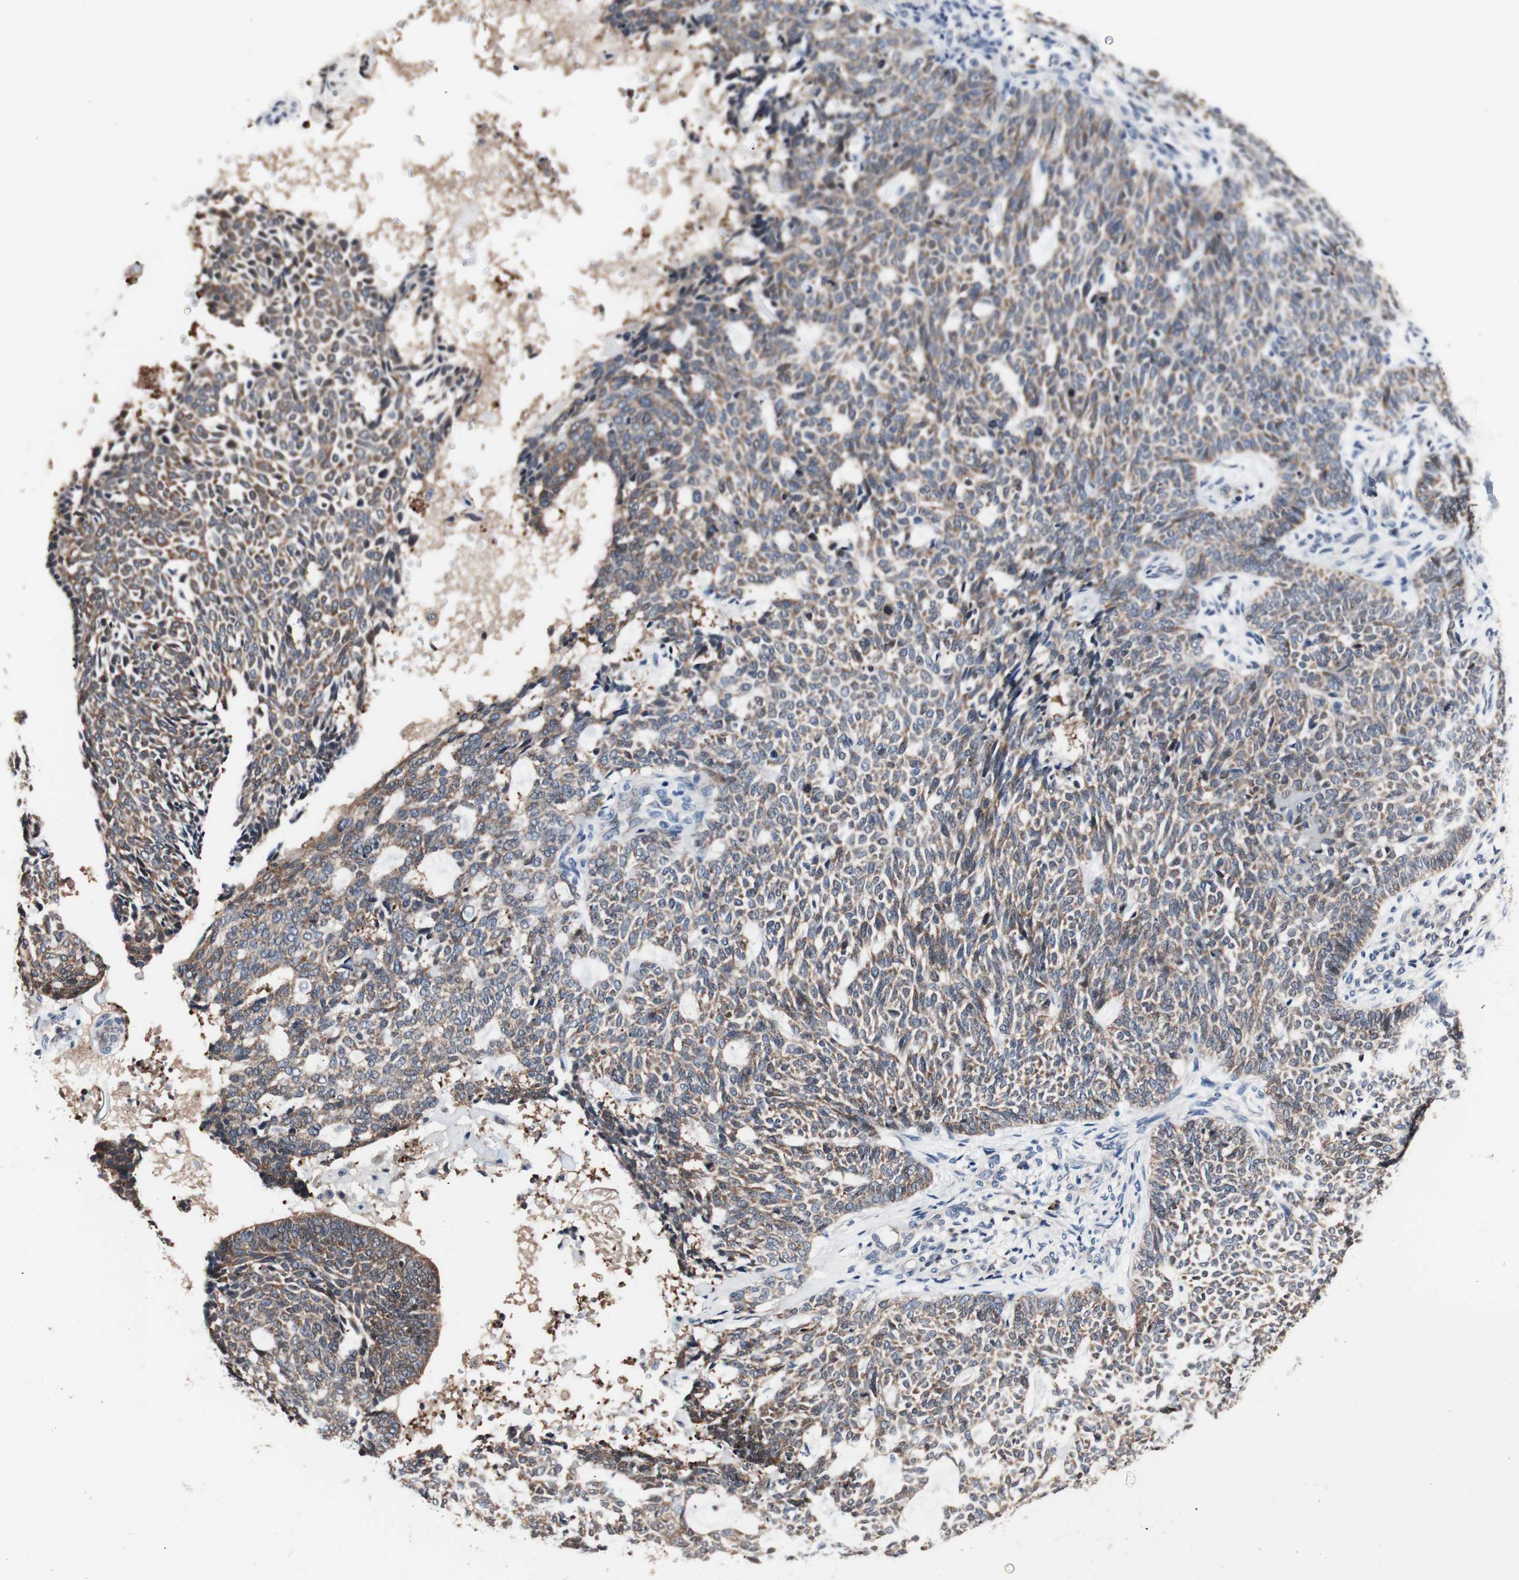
{"staining": {"intensity": "moderate", "quantity": ">75%", "location": "cytoplasmic/membranous"}, "tissue": "skin cancer", "cell_type": "Tumor cells", "image_type": "cancer", "snomed": [{"axis": "morphology", "description": "Basal cell carcinoma"}, {"axis": "topography", "description": "Skin"}], "caption": "A medium amount of moderate cytoplasmic/membranous staining is identified in approximately >75% of tumor cells in skin cancer (basal cell carcinoma) tissue.", "gene": "PRDX2", "patient": {"sex": "male", "age": 87}}